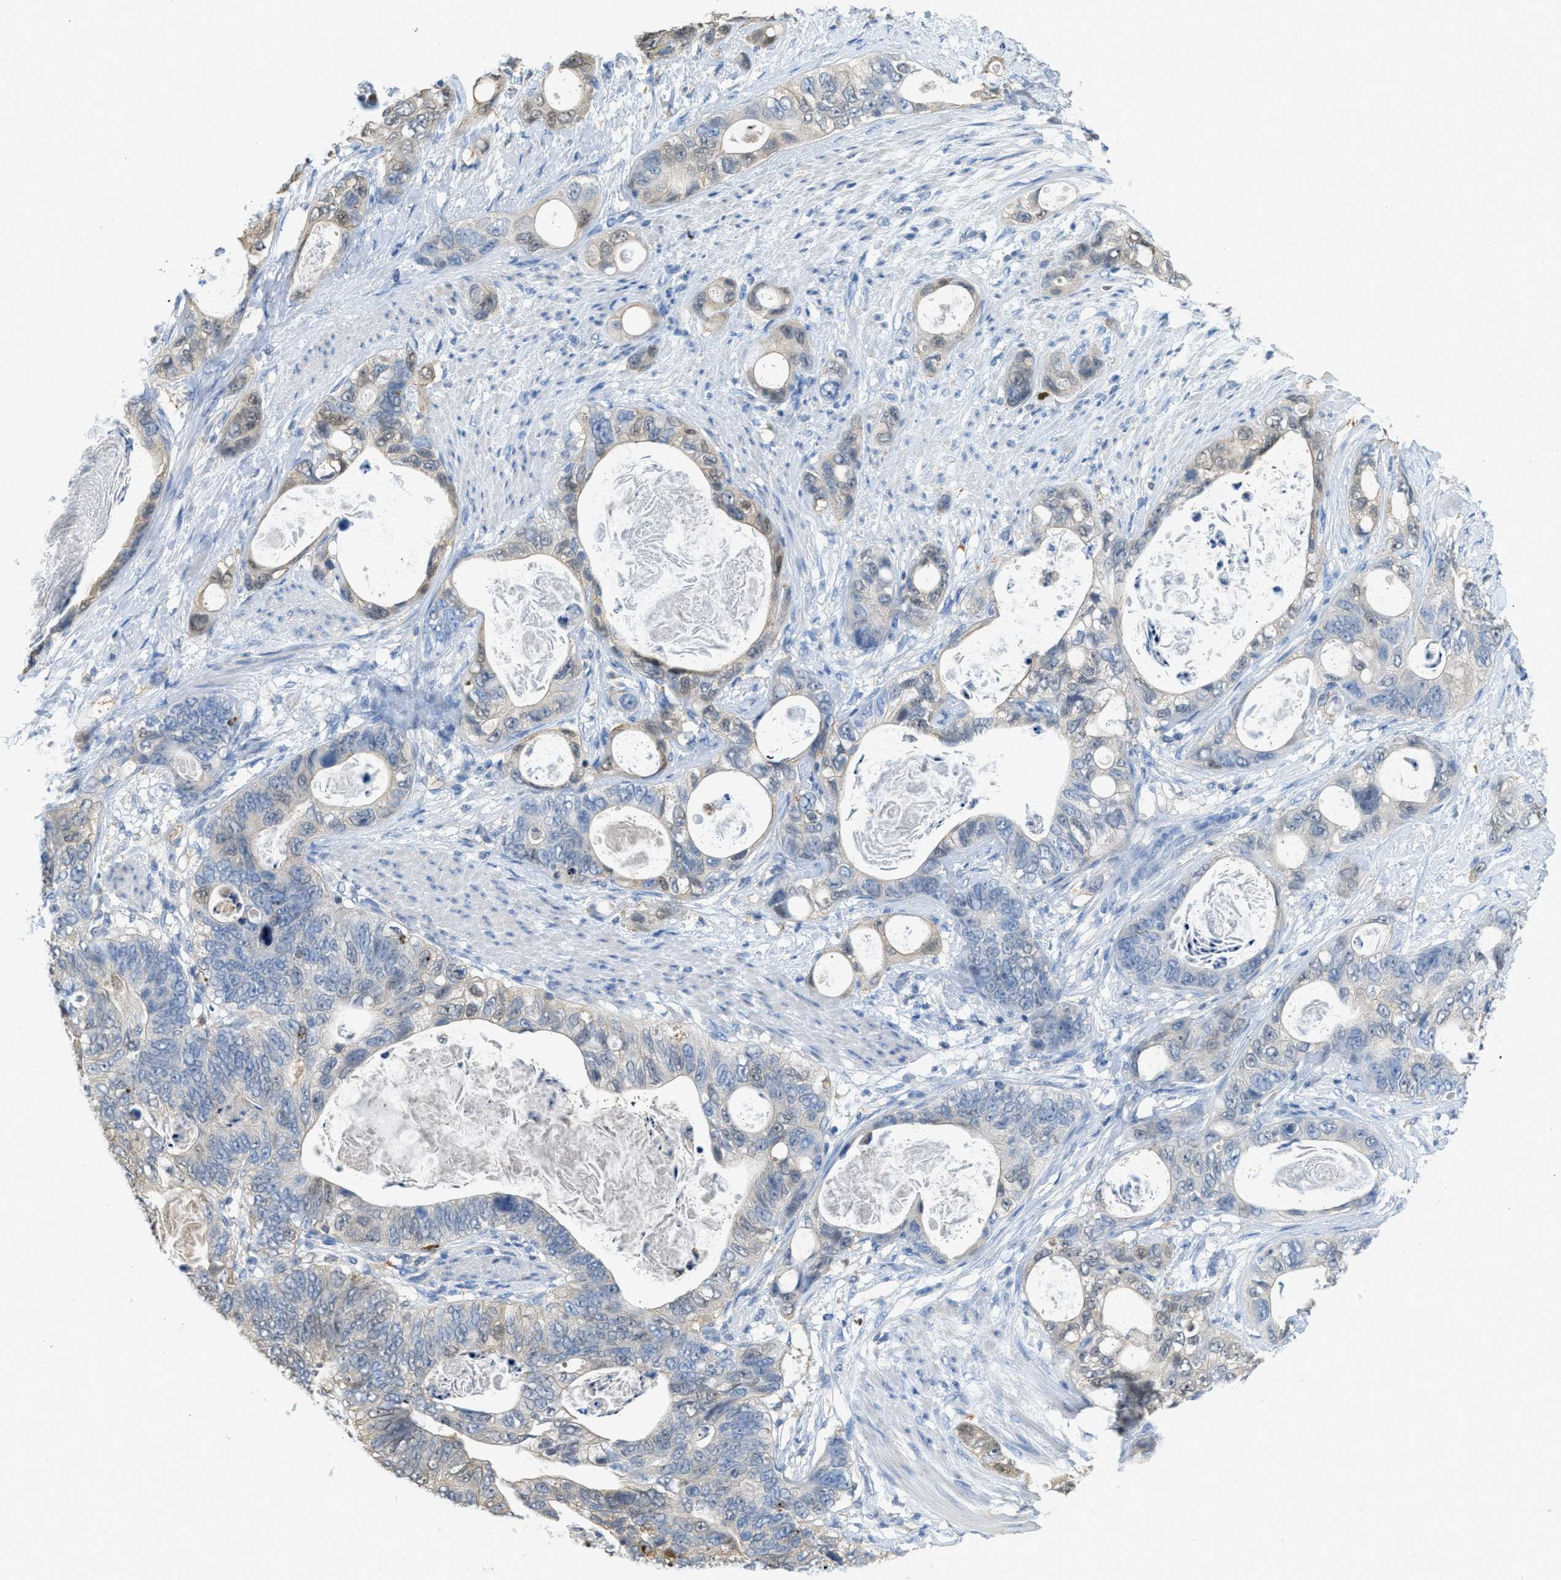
{"staining": {"intensity": "weak", "quantity": "25%-75%", "location": "cytoplasmic/membranous"}, "tissue": "stomach cancer", "cell_type": "Tumor cells", "image_type": "cancer", "snomed": [{"axis": "morphology", "description": "Normal tissue, NOS"}, {"axis": "morphology", "description": "Adenocarcinoma, NOS"}, {"axis": "topography", "description": "Stomach"}], "caption": "Stomach cancer stained for a protein displays weak cytoplasmic/membranous positivity in tumor cells. The staining was performed using DAB (3,3'-diaminobenzidine), with brown indicating positive protein expression. Nuclei are stained blue with hematoxylin.", "gene": "SERPINB1", "patient": {"sex": "female", "age": 89}}